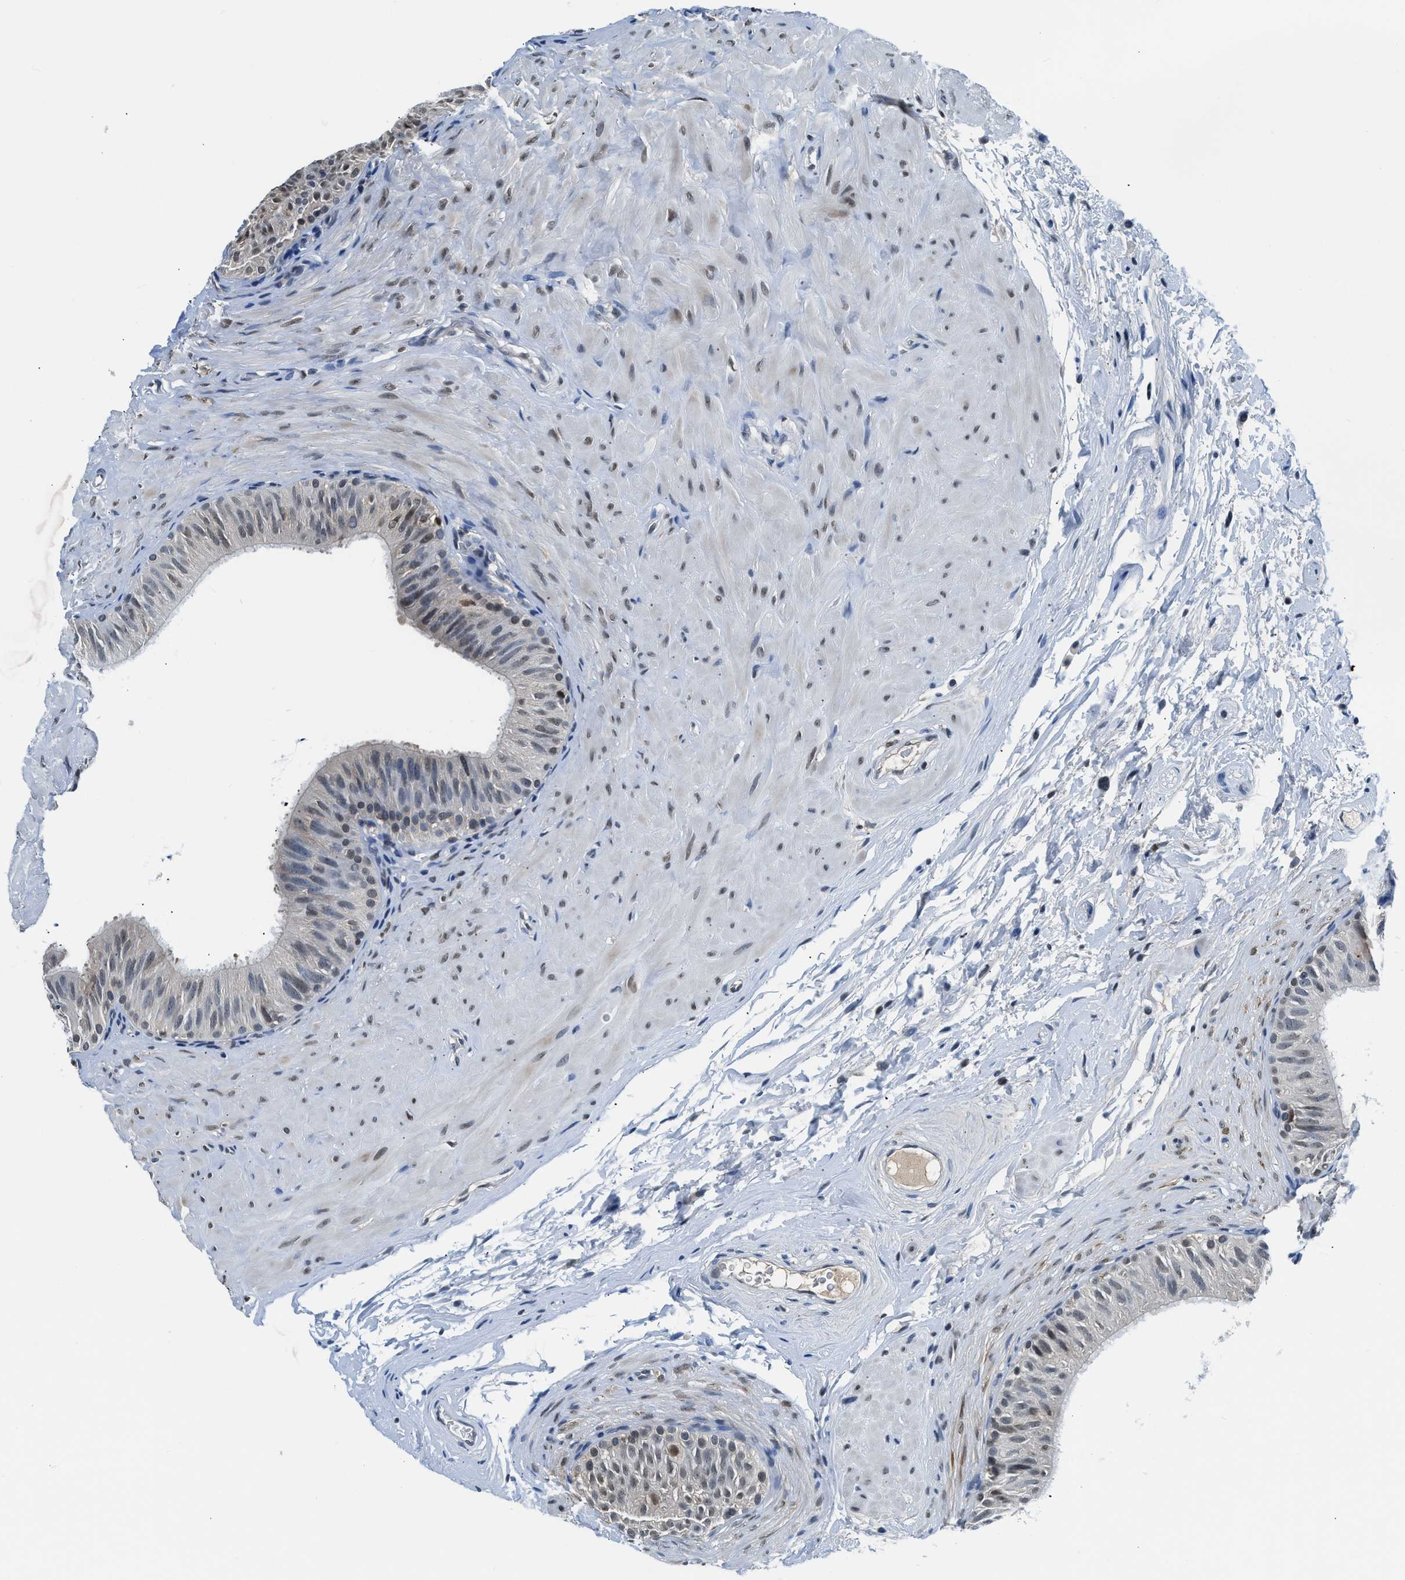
{"staining": {"intensity": "negative", "quantity": "none", "location": "none"}, "tissue": "epididymis", "cell_type": "Glandular cells", "image_type": "normal", "snomed": [{"axis": "morphology", "description": "Normal tissue, NOS"}, {"axis": "topography", "description": "Epididymis"}], "caption": "Protein analysis of normal epididymis shows no significant expression in glandular cells. (DAB immunohistochemistry (IHC) with hematoxylin counter stain).", "gene": "ALX1", "patient": {"sex": "male", "age": 34}}